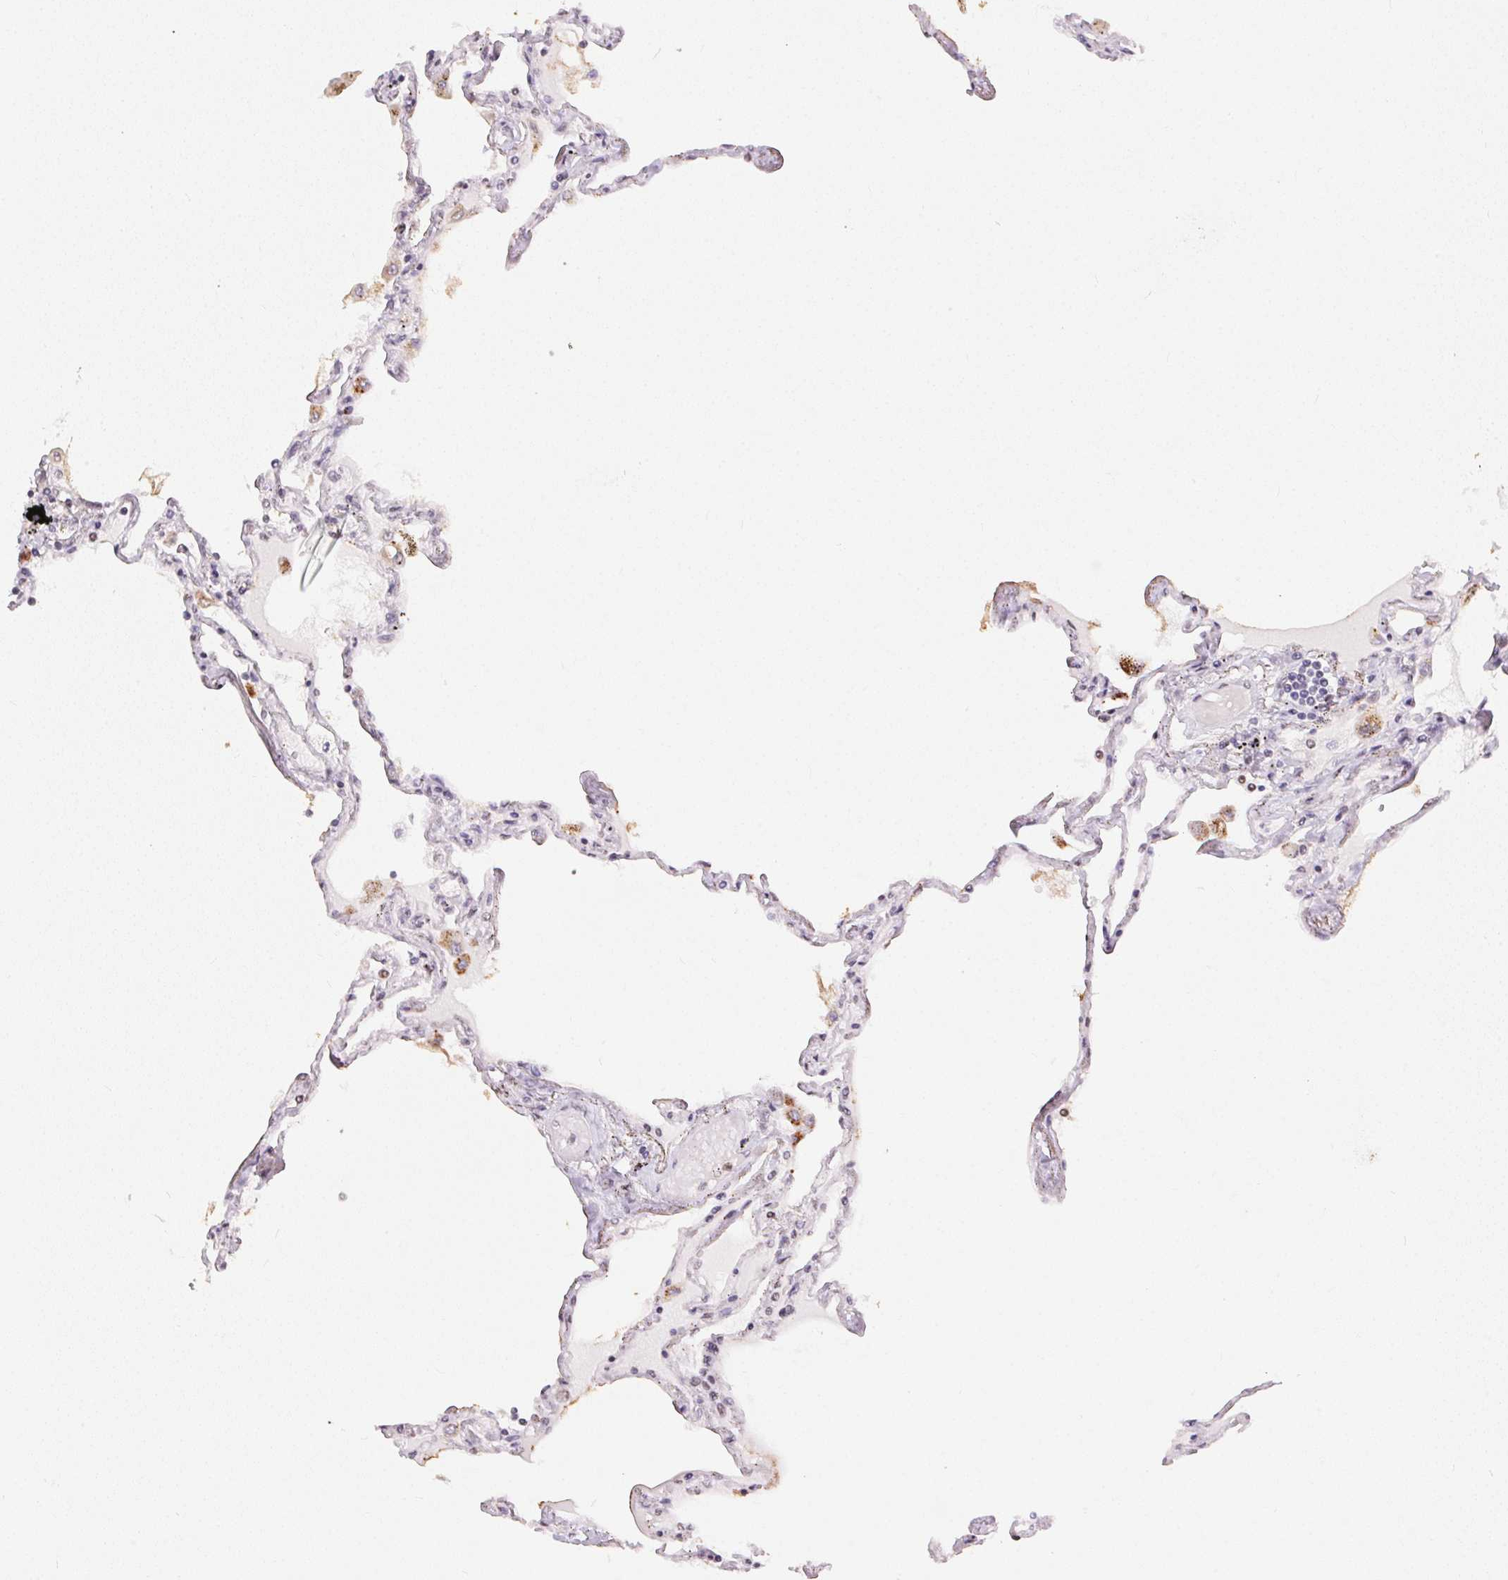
{"staining": {"intensity": "moderate", "quantity": "25%-75%", "location": "nuclear"}, "tissue": "lung", "cell_type": "Alveolar cells", "image_type": "normal", "snomed": [{"axis": "morphology", "description": "Normal tissue, NOS"}, {"axis": "morphology", "description": "Adenocarcinoma, NOS"}, {"axis": "topography", "description": "Cartilage tissue"}, {"axis": "topography", "description": "Lung"}], "caption": "A high-resolution photomicrograph shows IHC staining of unremarkable lung, which reveals moderate nuclear positivity in about 25%-75% of alveolar cells.", "gene": "NFE2L1", "patient": {"sex": "female", "age": 67}}